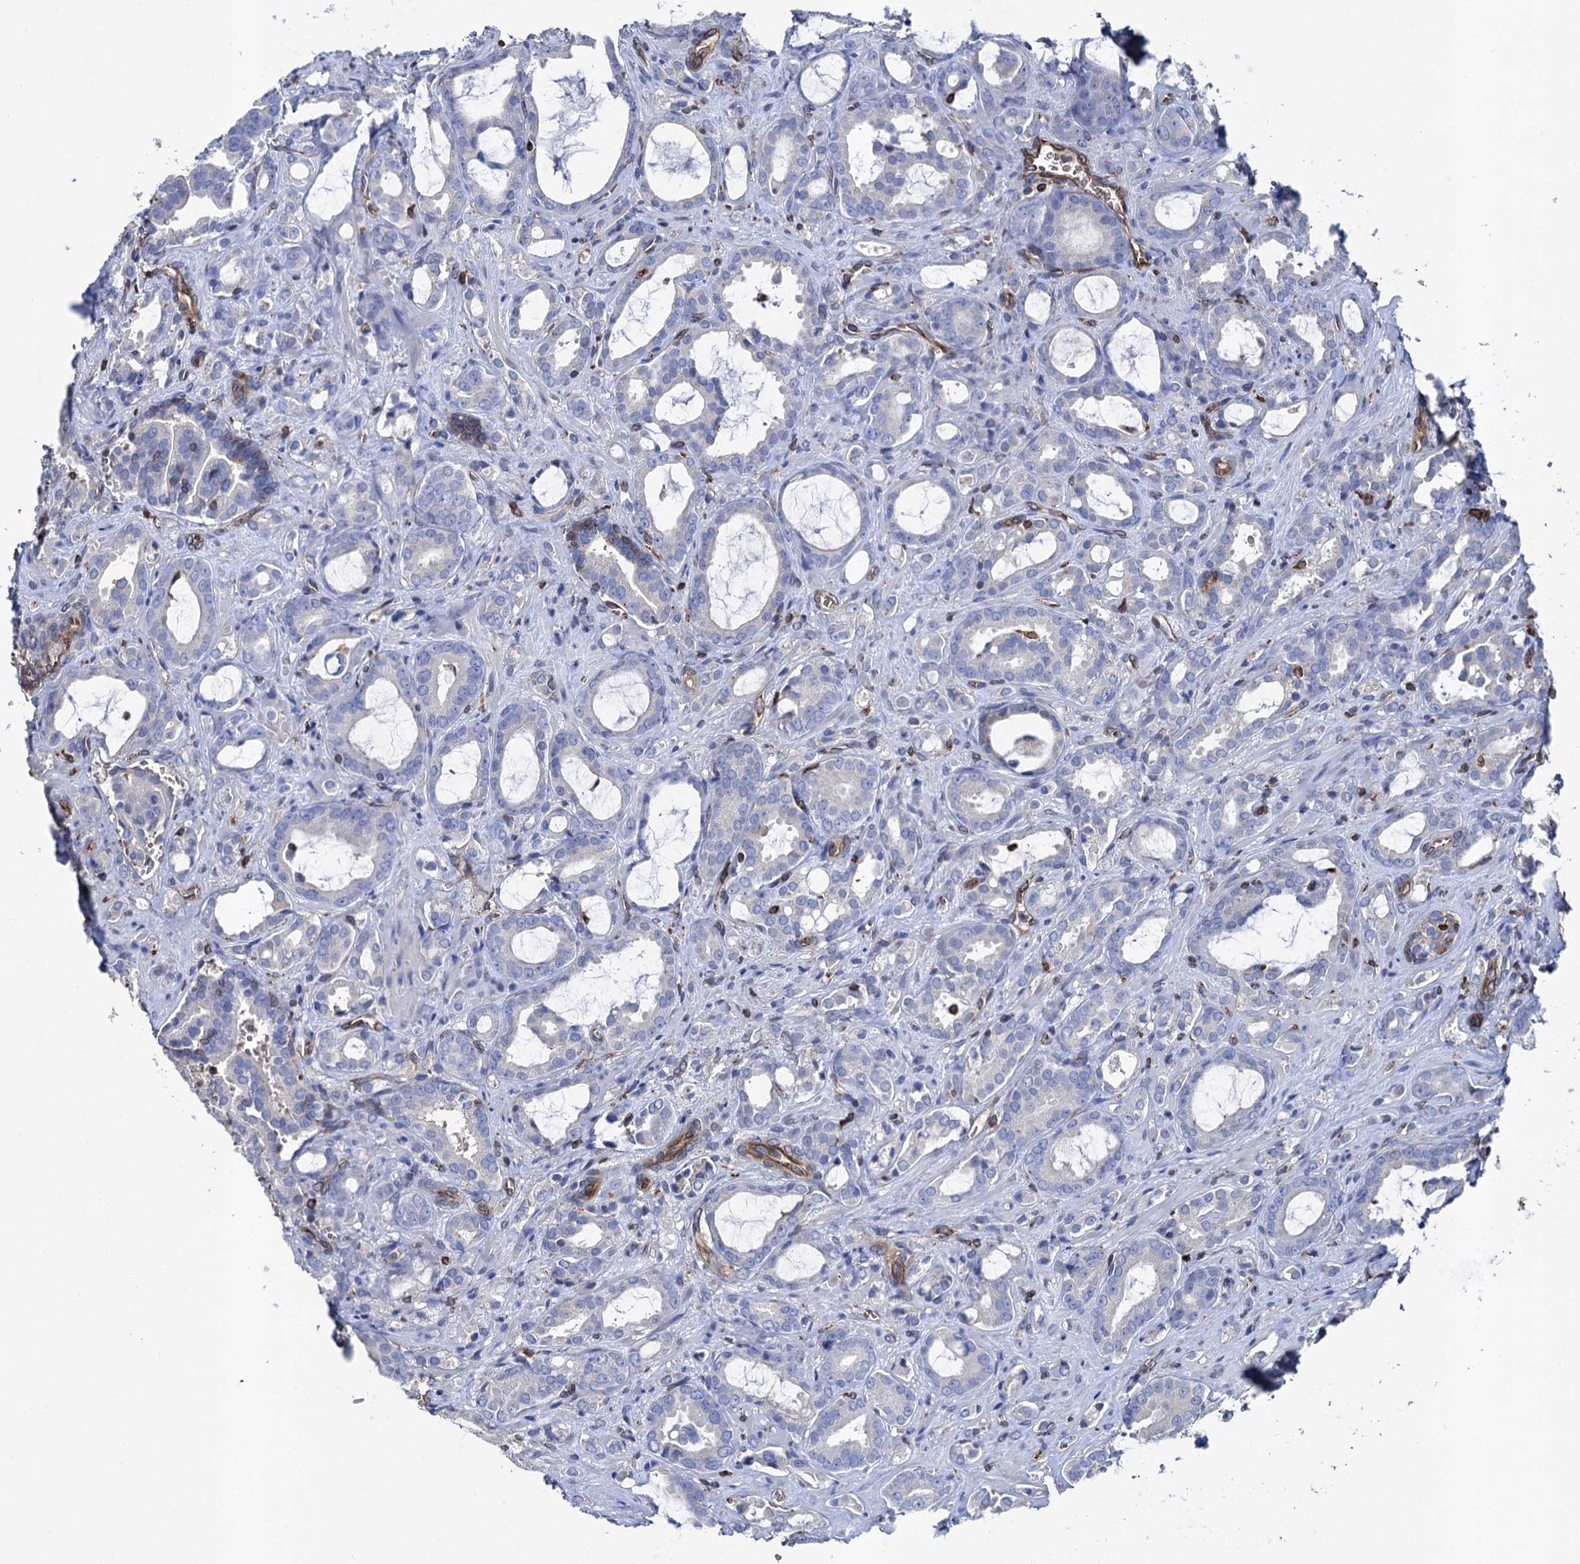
{"staining": {"intensity": "negative", "quantity": "none", "location": "none"}, "tissue": "prostate cancer", "cell_type": "Tumor cells", "image_type": "cancer", "snomed": [{"axis": "morphology", "description": "Adenocarcinoma, High grade"}, {"axis": "topography", "description": "Prostate"}], "caption": "Prostate high-grade adenocarcinoma was stained to show a protein in brown. There is no significant positivity in tumor cells. (DAB IHC, high magnification).", "gene": "STING1", "patient": {"sex": "male", "age": 72}}